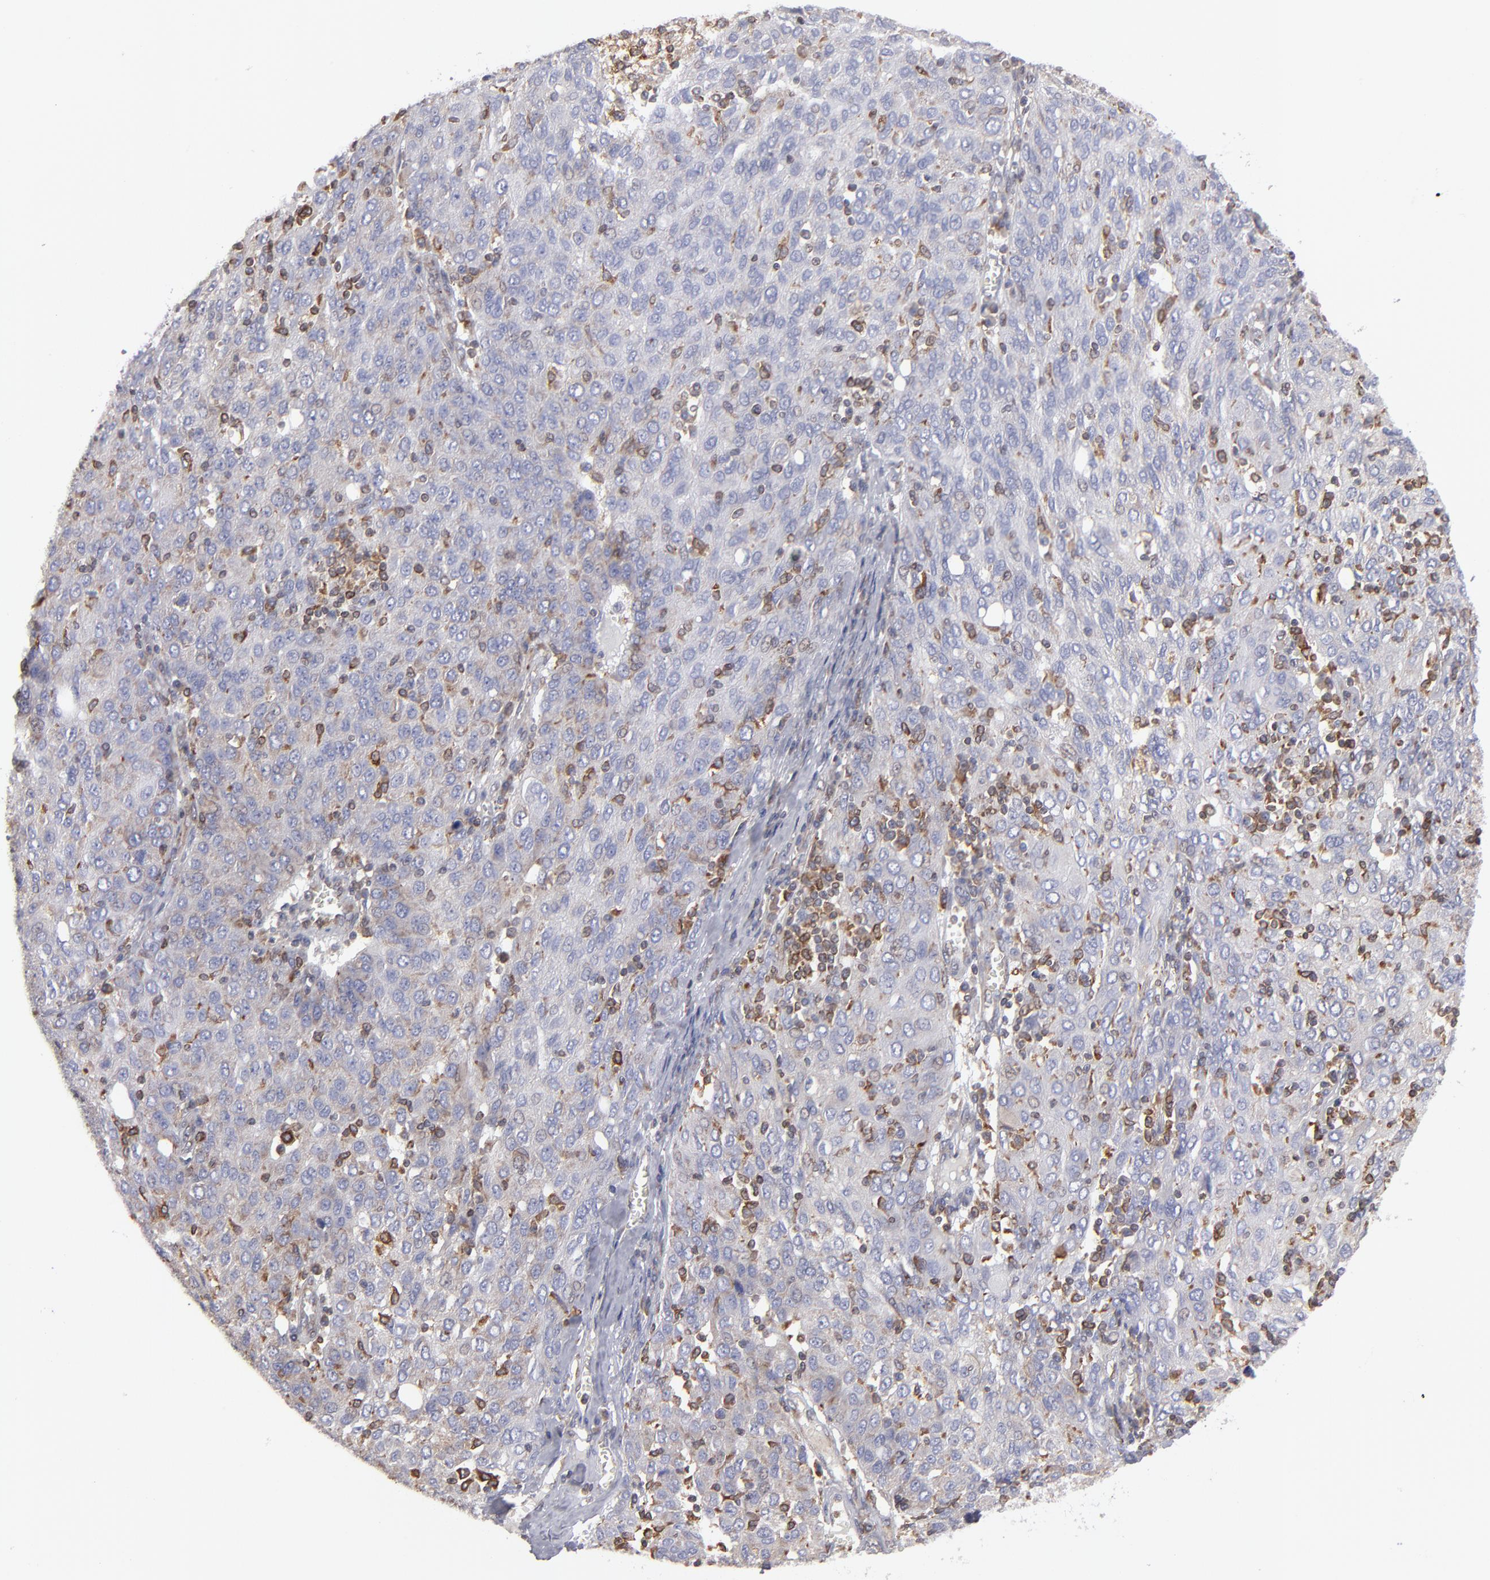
{"staining": {"intensity": "weak", "quantity": "25%-75%", "location": "cytoplasmic/membranous"}, "tissue": "ovarian cancer", "cell_type": "Tumor cells", "image_type": "cancer", "snomed": [{"axis": "morphology", "description": "Carcinoma, endometroid"}, {"axis": "topography", "description": "Ovary"}], "caption": "Ovarian endometroid carcinoma stained for a protein reveals weak cytoplasmic/membranous positivity in tumor cells.", "gene": "TMX1", "patient": {"sex": "female", "age": 50}}